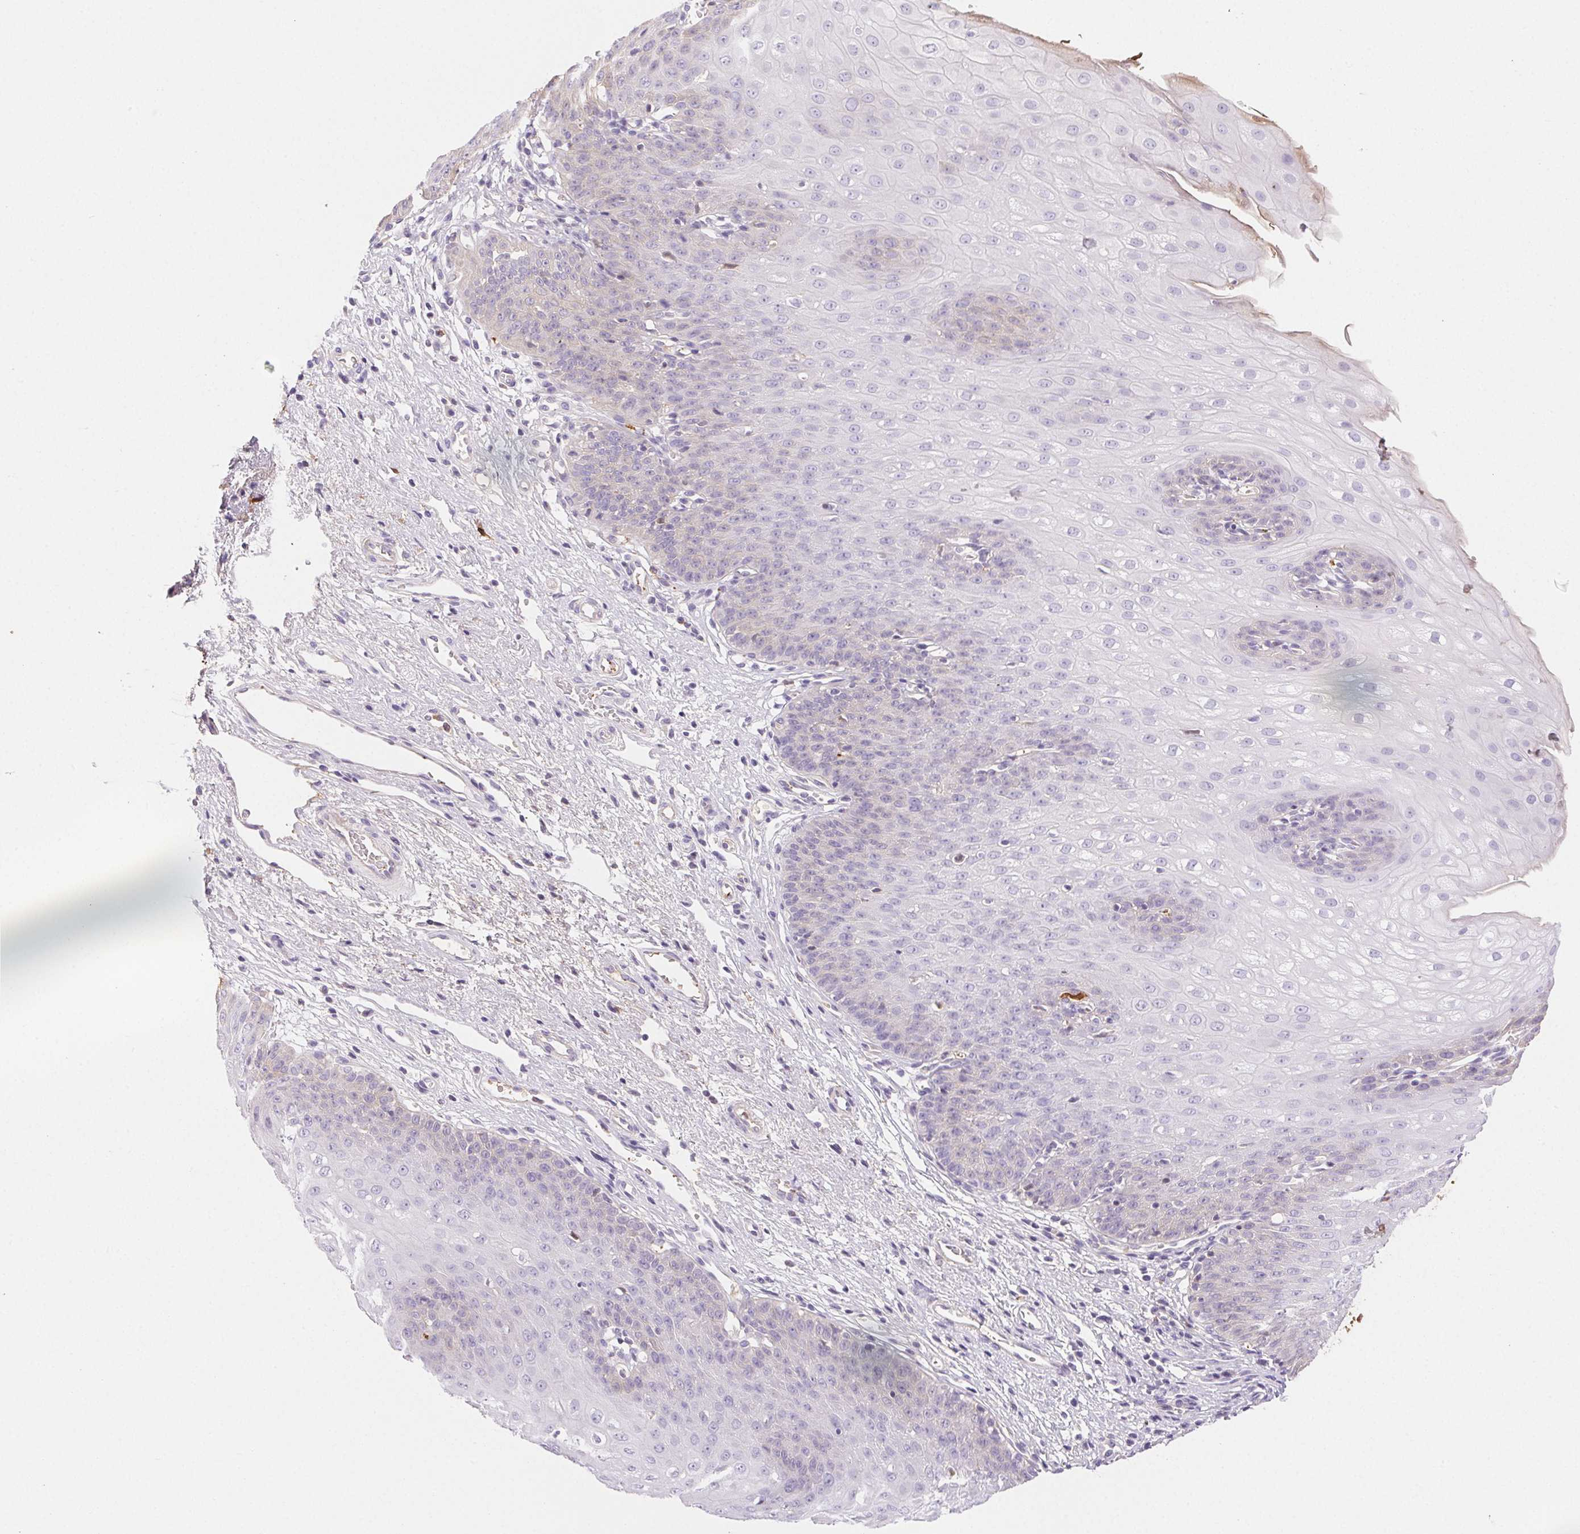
{"staining": {"intensity": "moderate", "quantity": "<25%", "location": "cytoplasmic/membranous"}, "tissue": "esophagus", "cell_type": "Squamous epithelial cells", "image_type": "normal", "snomed": [{"axis": "morphology", "description": "Normal tissue, NOS"}, {"axis": "topography", "description": "Esophagus"}], "caption": "IHC histopathology image of benign esophagus: esophagus stained using immunohistochemistry (IHC) displays low levels of moderate protein expression localized specifically in the cytoplasmic/membranous of squamous epithelial cells, appearing as a cytoplasmic/membranous brown color.", "gene": "FGA", "patient": {"sex": "male", "age": 71}}